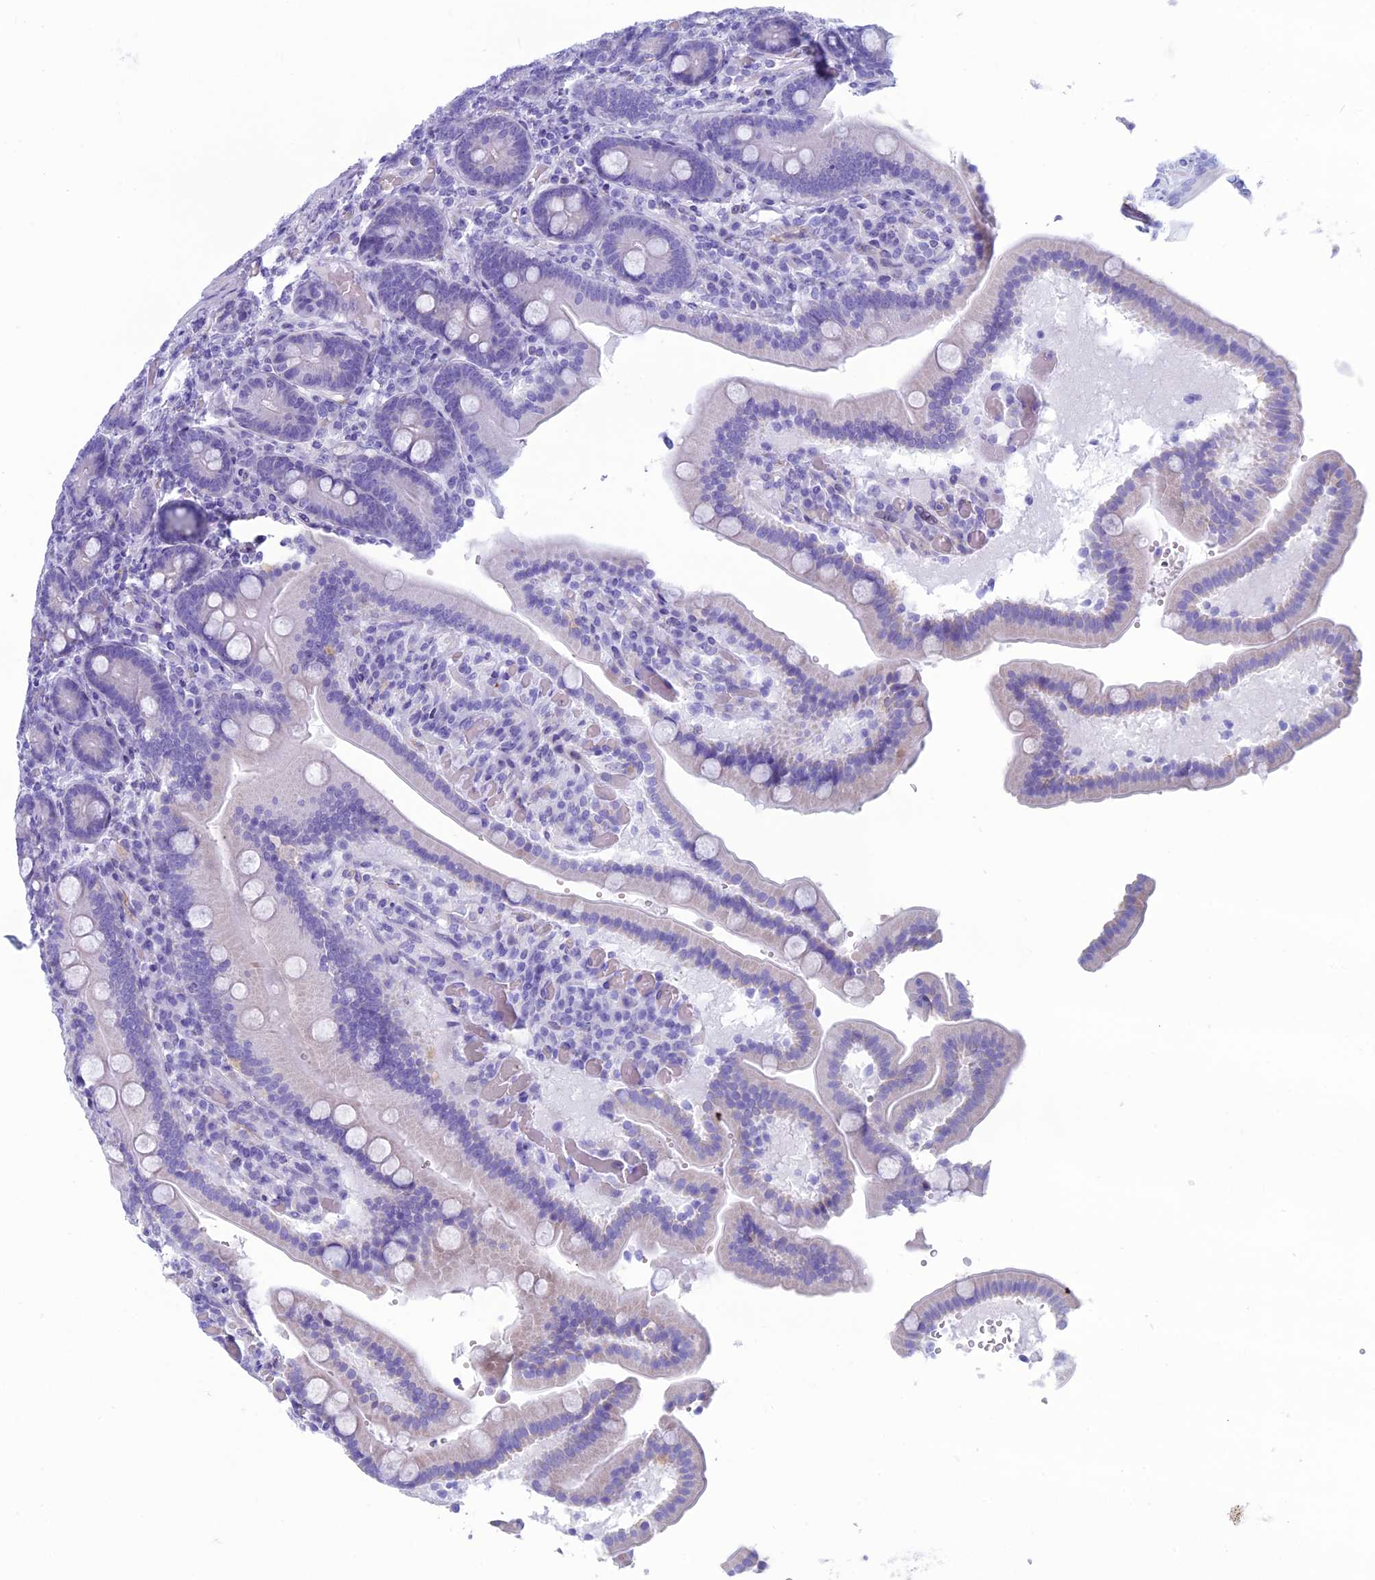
{"staining": {"intensity": "negative", "quantity": "none", "location": "none"}, "tissue": "duodenum", "cell_type": "Glandular cells", "image_type": "normal", "snomed": [{"axis": "morphology", "description": "Normal tissue, NOS"}, {"axis": "topography", "description": "Duodenum"}], "caption": "Immunohistochemistry histopathology image of unremarkable duodenum stained for a protein (brown), which demonstrates no positivity in glandular cells.", "gene": "FAM169A", "patient": {"sex": "female", "age": 62}}